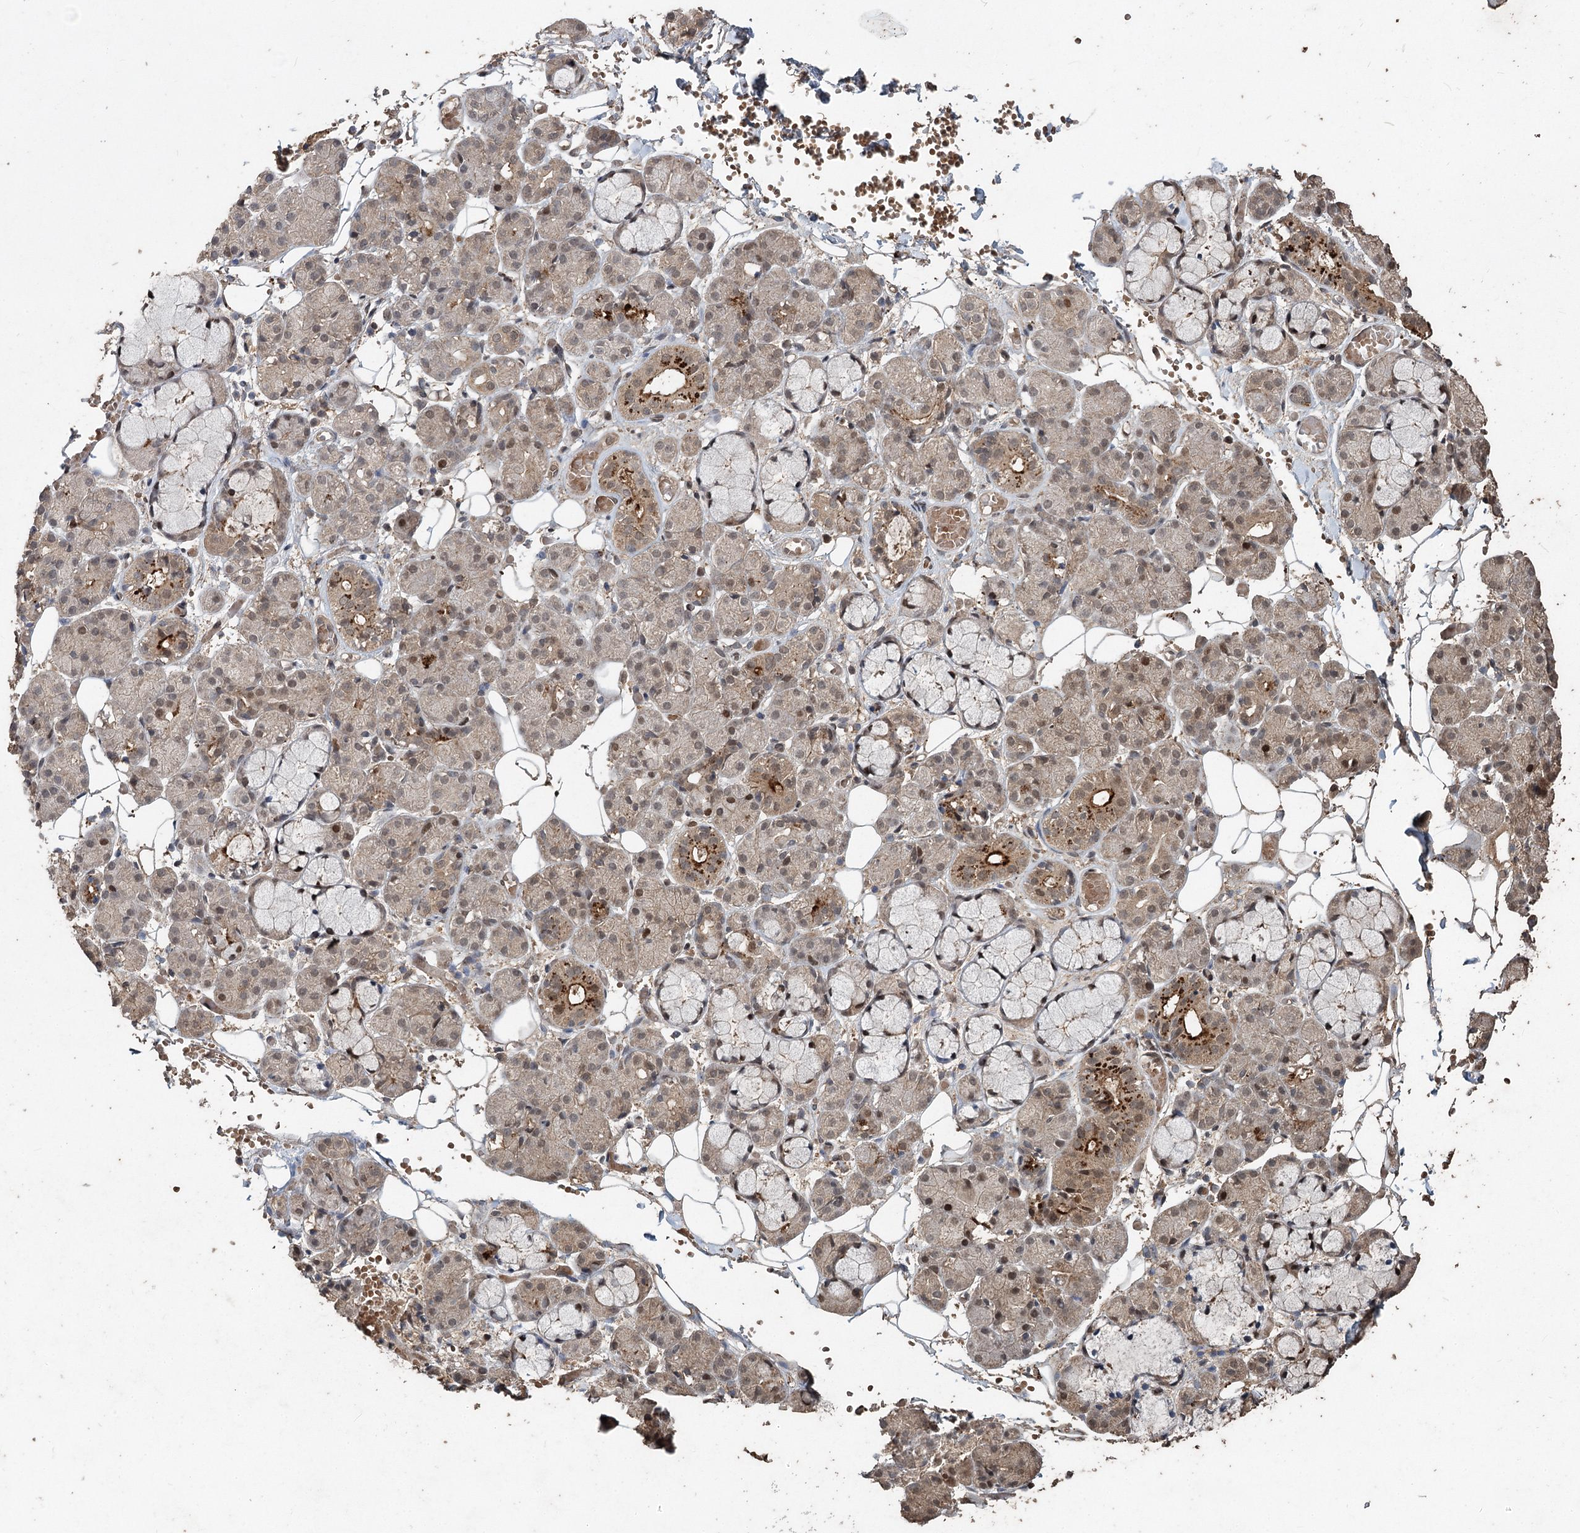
{"staining": {"intensity": "strong", "quantity": "<25%", "location": "cytoplasmic/membranous"}, "tissue": "salivary gland", "cell_type": "Glandular cells", "image_type": "normal", "snomed": [{"axis": "morphology", "description": "Normal tissue, NOS"}, {"axis": "topography", "description": "Salivary gland"}], "caption": "Immunohistochemistry histopathology image of normal salivary gland stained for a protein (brown), which exhibits medium levels of strong cytoplasmic/membranous positivity in about <25% of glandular cells.", "gene": "FBXO7", "patient": {"sex": "male", "age": 63}}